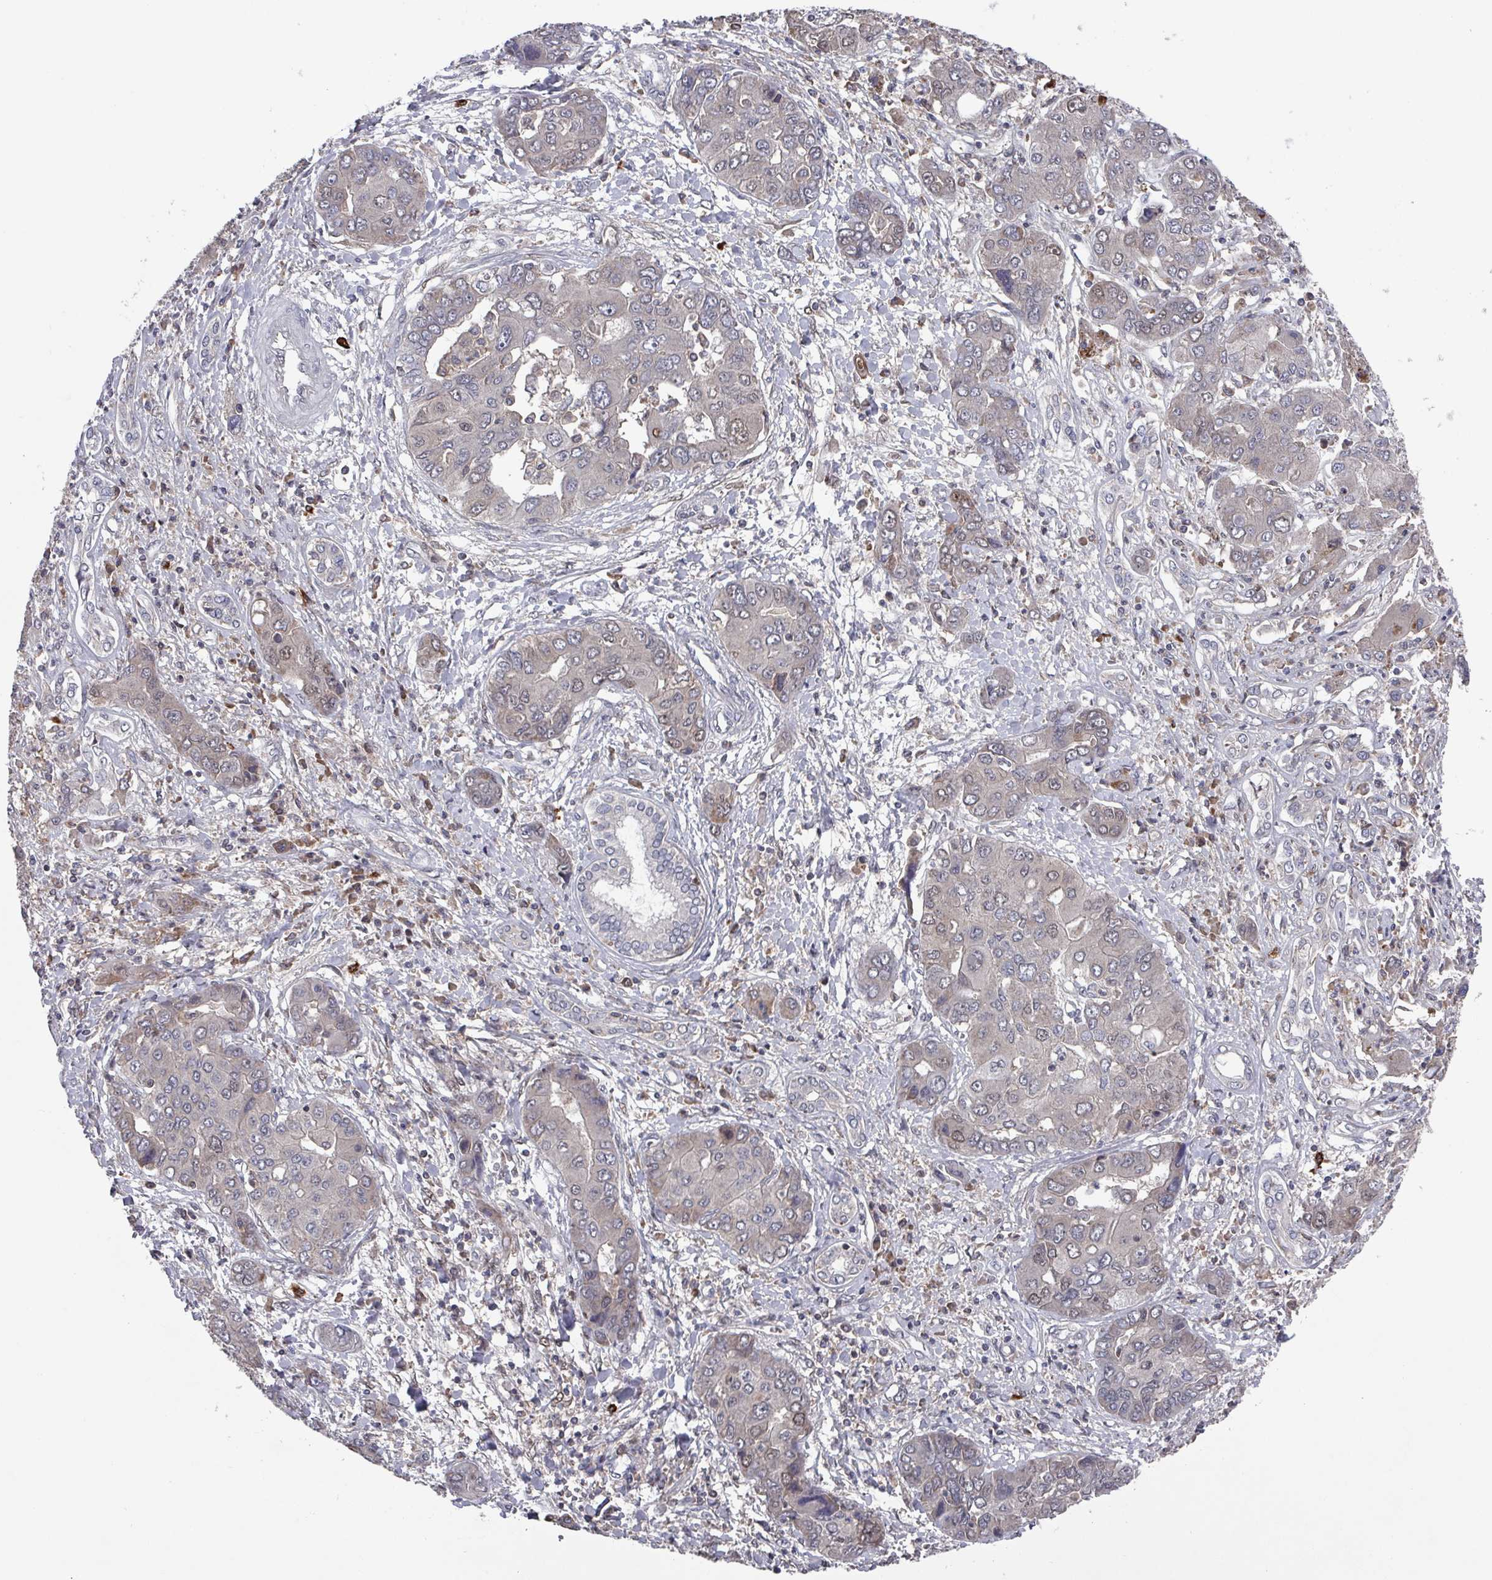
{"staining": {"intensity": "weak", "quantity": "<25%", "location": "nuclear"}, "tissue": "liver cancer", "cell_type": "Tumor cells", "image_type": "cancer", "snomed": [{"axis": "morphology", "description": "Cholangiocarcinoma"}, {"axis": "topography", "description": "Liver"}], "caption": "Liver cancer (cholangiocarcinoma) stained for a protein using IHC displays no expression tumor cells.", "gene": "PRRX1", "patient": {"sex": "male", "age": 67}}